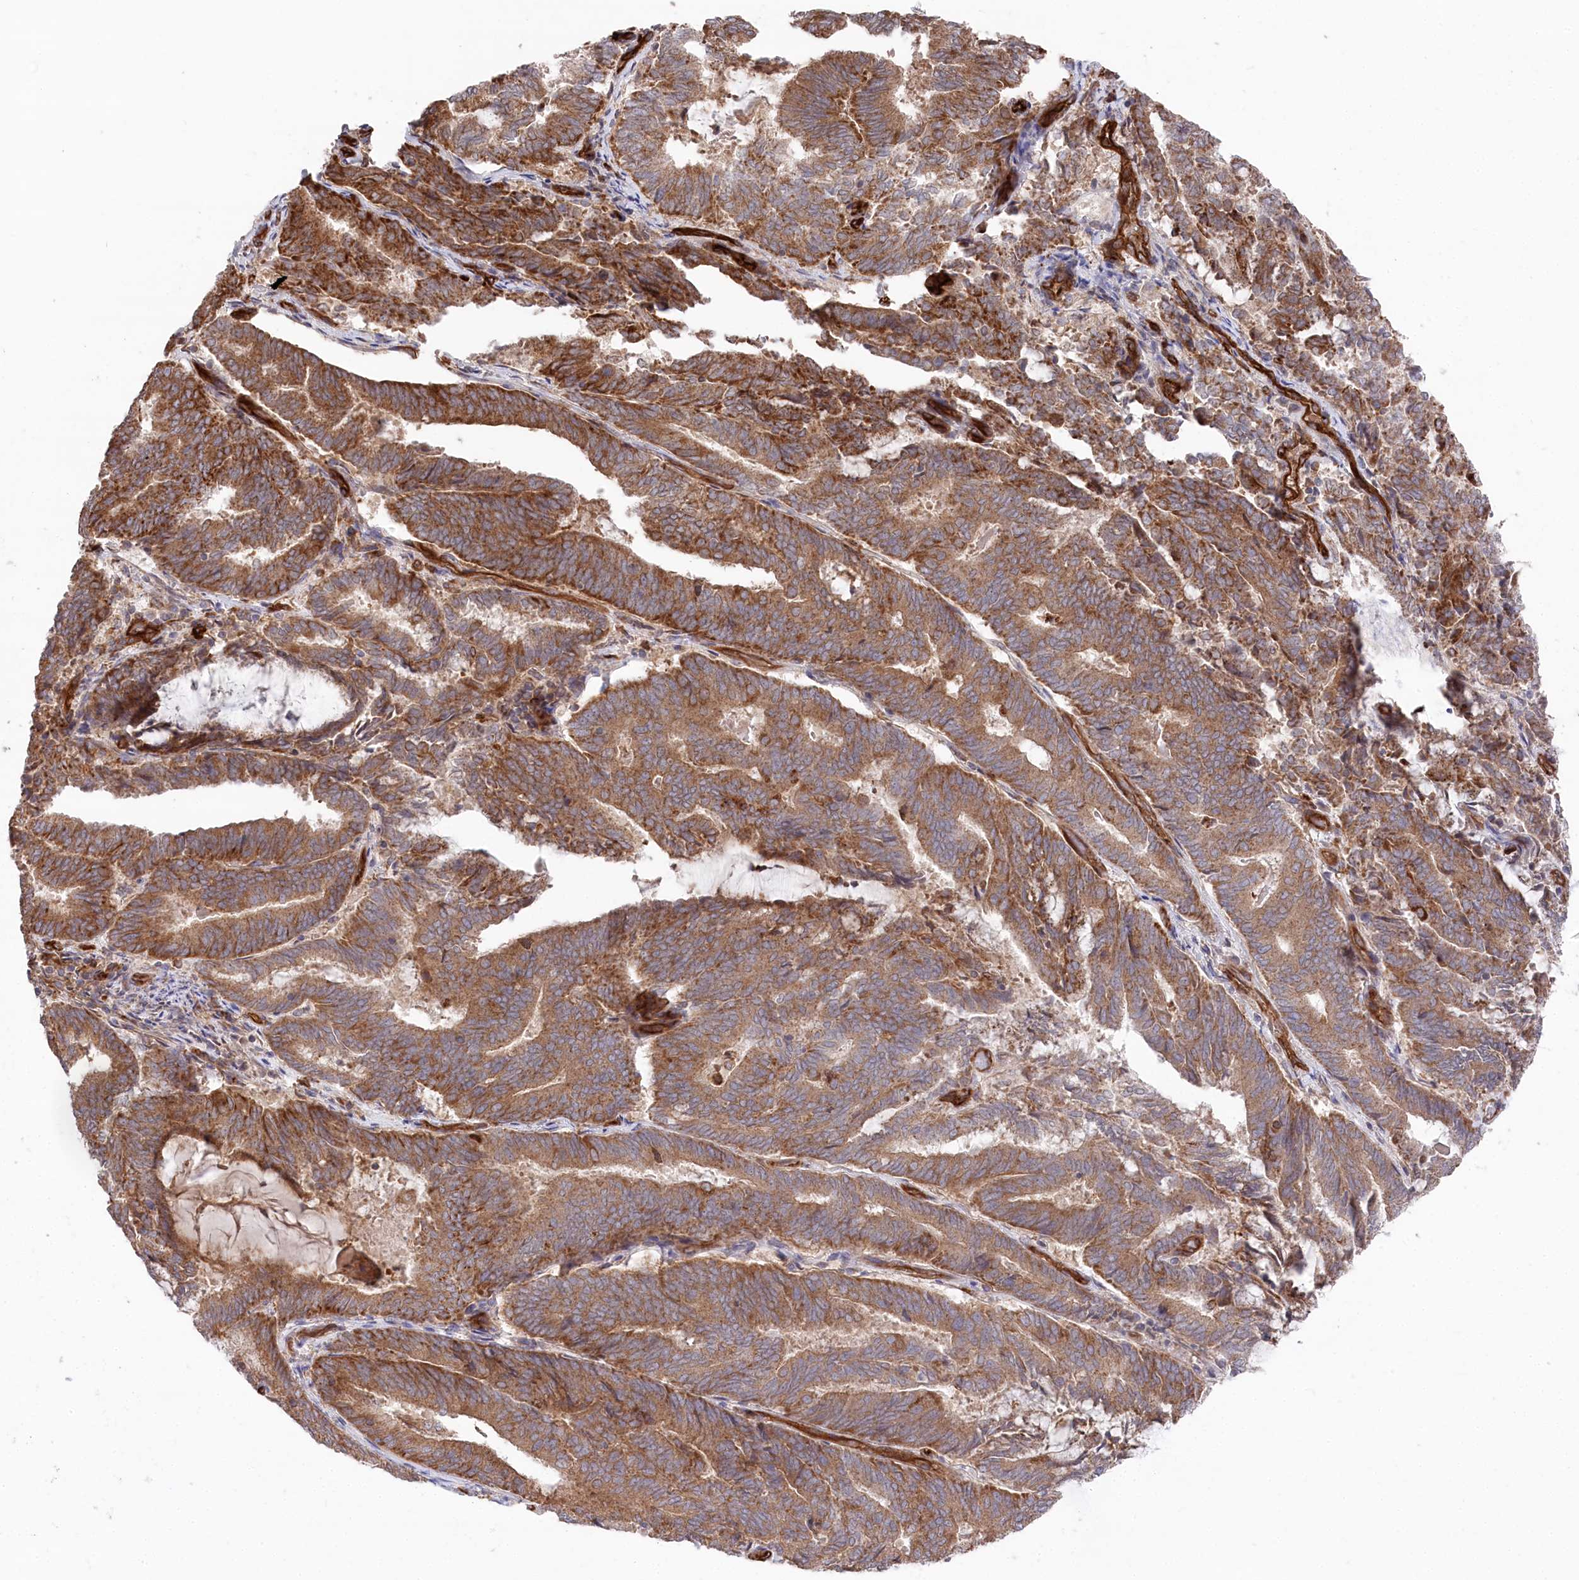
{"staining": {"intensity": "moderate", "quantity": ">75%", "location": "cytoplasmic/membranous"}, "tissue": "endometrial cancer", "cell_type": "Tumor cells", "image_type": "cancer", "snomed": [{"axis": "morphology", "description": "Adenocarcinoma, NOS"}, {"axis": "topography", "description": "Endometrium"}], "caption": "Endometrial adenocarcinoma stained with a brown dye reveals moderate cytoplasmic/membranous positive staining in about >75% of tumor cells.", "gene": "MTPAP", "patient": {"sex": "female", "age": 80}}